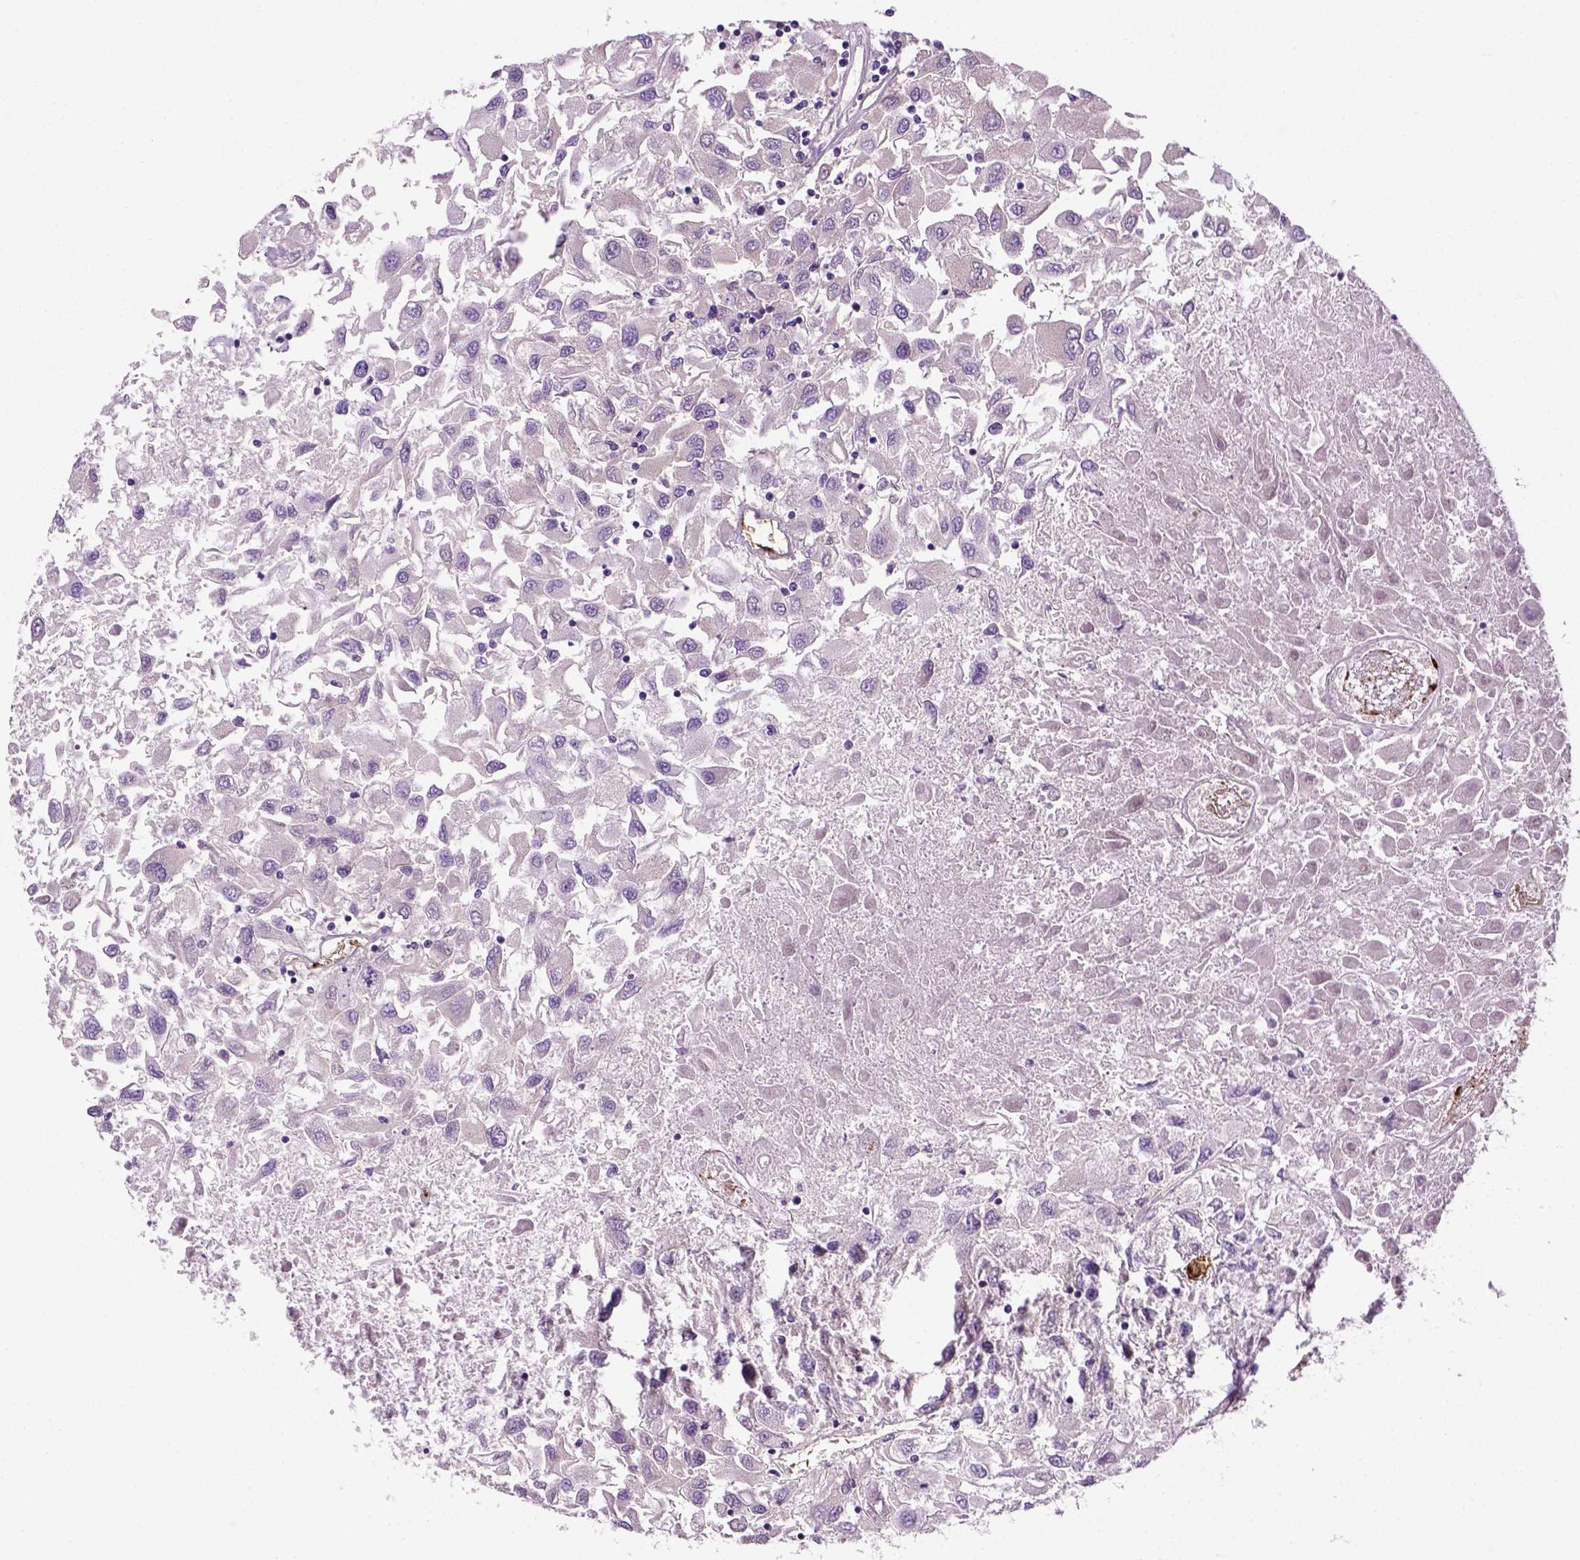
{"staining": {"intensity": "negative", "quantity": "none", "location": "none"}, "tissue": "renal cancer", "cell_type": "Tumor cells", "image_type": "cancer", "snomed": [{"axis": "morphology", "description": "Adenocarcinoma, NOS"}, {"axis": "topography", "description": "Kidney"}], "caption": "Immunohistochemistry micrograph of renal cancer stained for a protein (brown), which reveals no expression in tumor cells.", "gene": "VWF", "patient": {"sex": "female", "age": 76}}